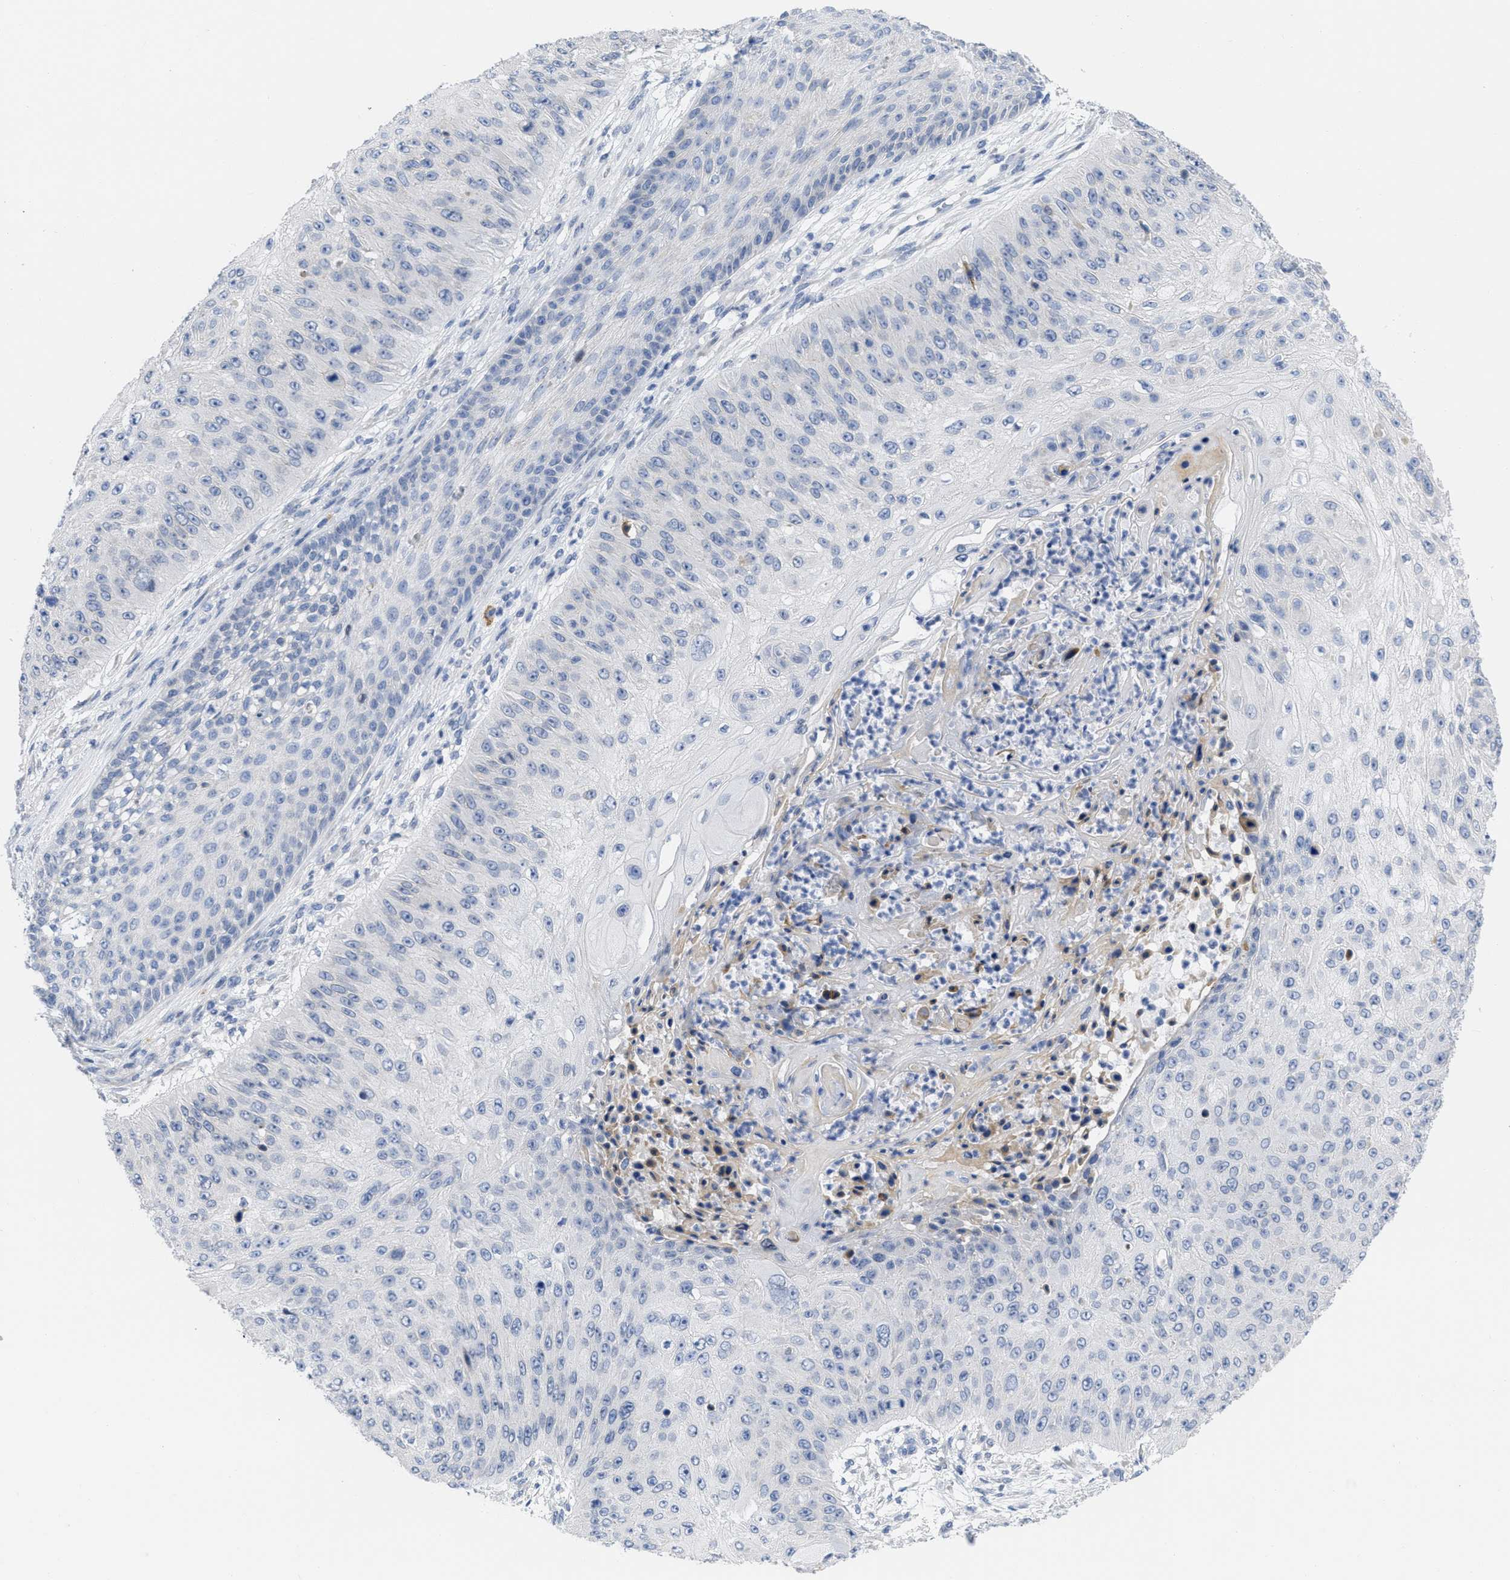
{"staining": {"intensity": "negative", "quantity": "none", "location": "none"}, "tissue": "skin cancer", "cell_type": "Tumor cells", "image_type": "cancer", "snomed": [{"axis": "morphology", "description": "Squamous cell carcinoma, NOS"}, {"axis": "topography", "description": "Skin"}], "caption": "Image shows no significant protein positivity in tumor cells of skin cancer (squamous cell carcinoma). (IHC, brightfield microscopy, high magnification).", "gene": "ACKR1", "patient": {"sex": "female", "age": 80}}